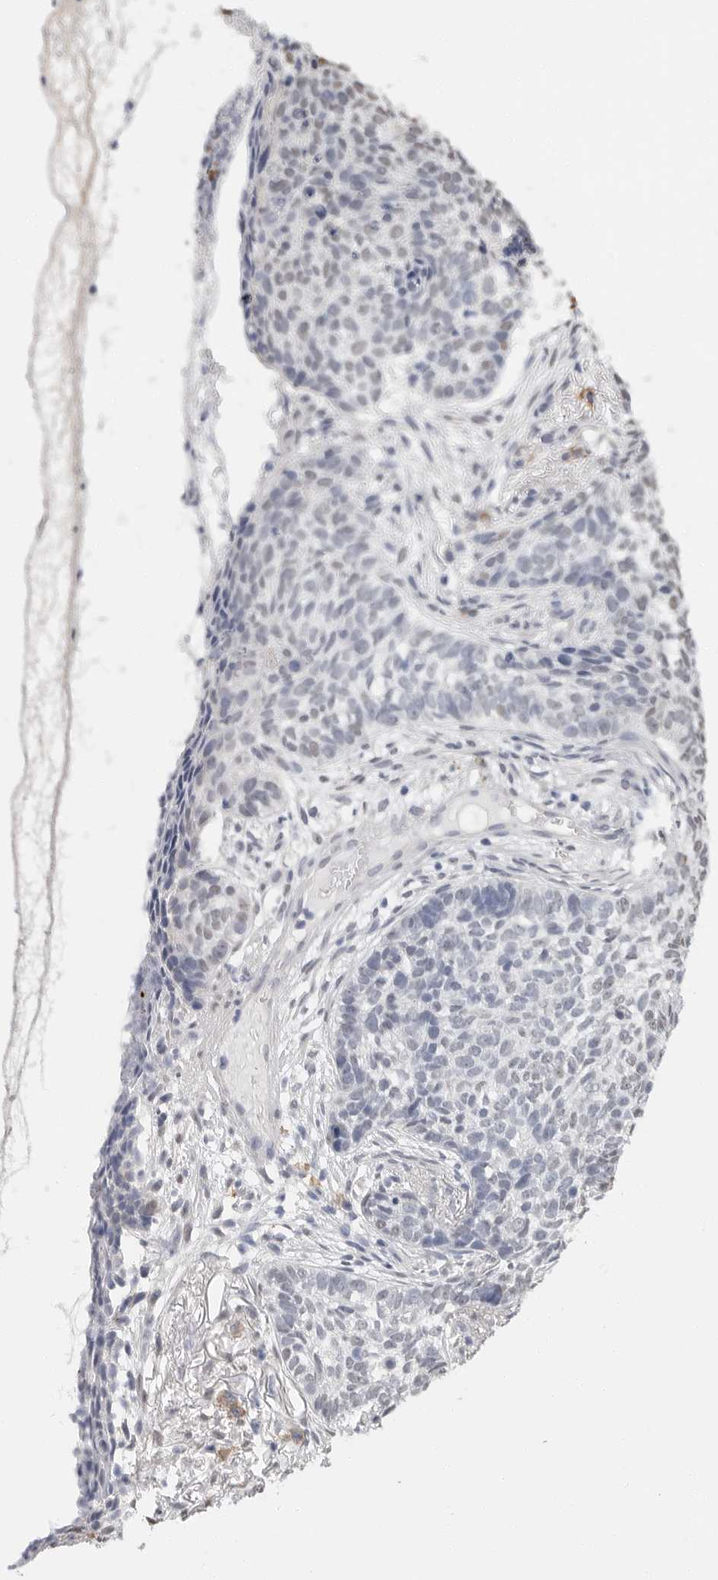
{"staining": {"intensity": "weak", "quantity": "<25%", "location": "nuclear"}, "tissue": "skin cancer", "cell_type": "Tumor cells", "image_type": "cancer", "snomed": [{"axis": "morphology", "description": "Basal cell carcinoma"}, {"axis": "topography", "description": "Skin"}], "caption": "Immunohistochemistry (IHC) of basal cell carcinoma (skin) reveals no expression in tumor cells.", "gene": "ARHGEF10", "patient": {"sex": "male", "age": 85}}